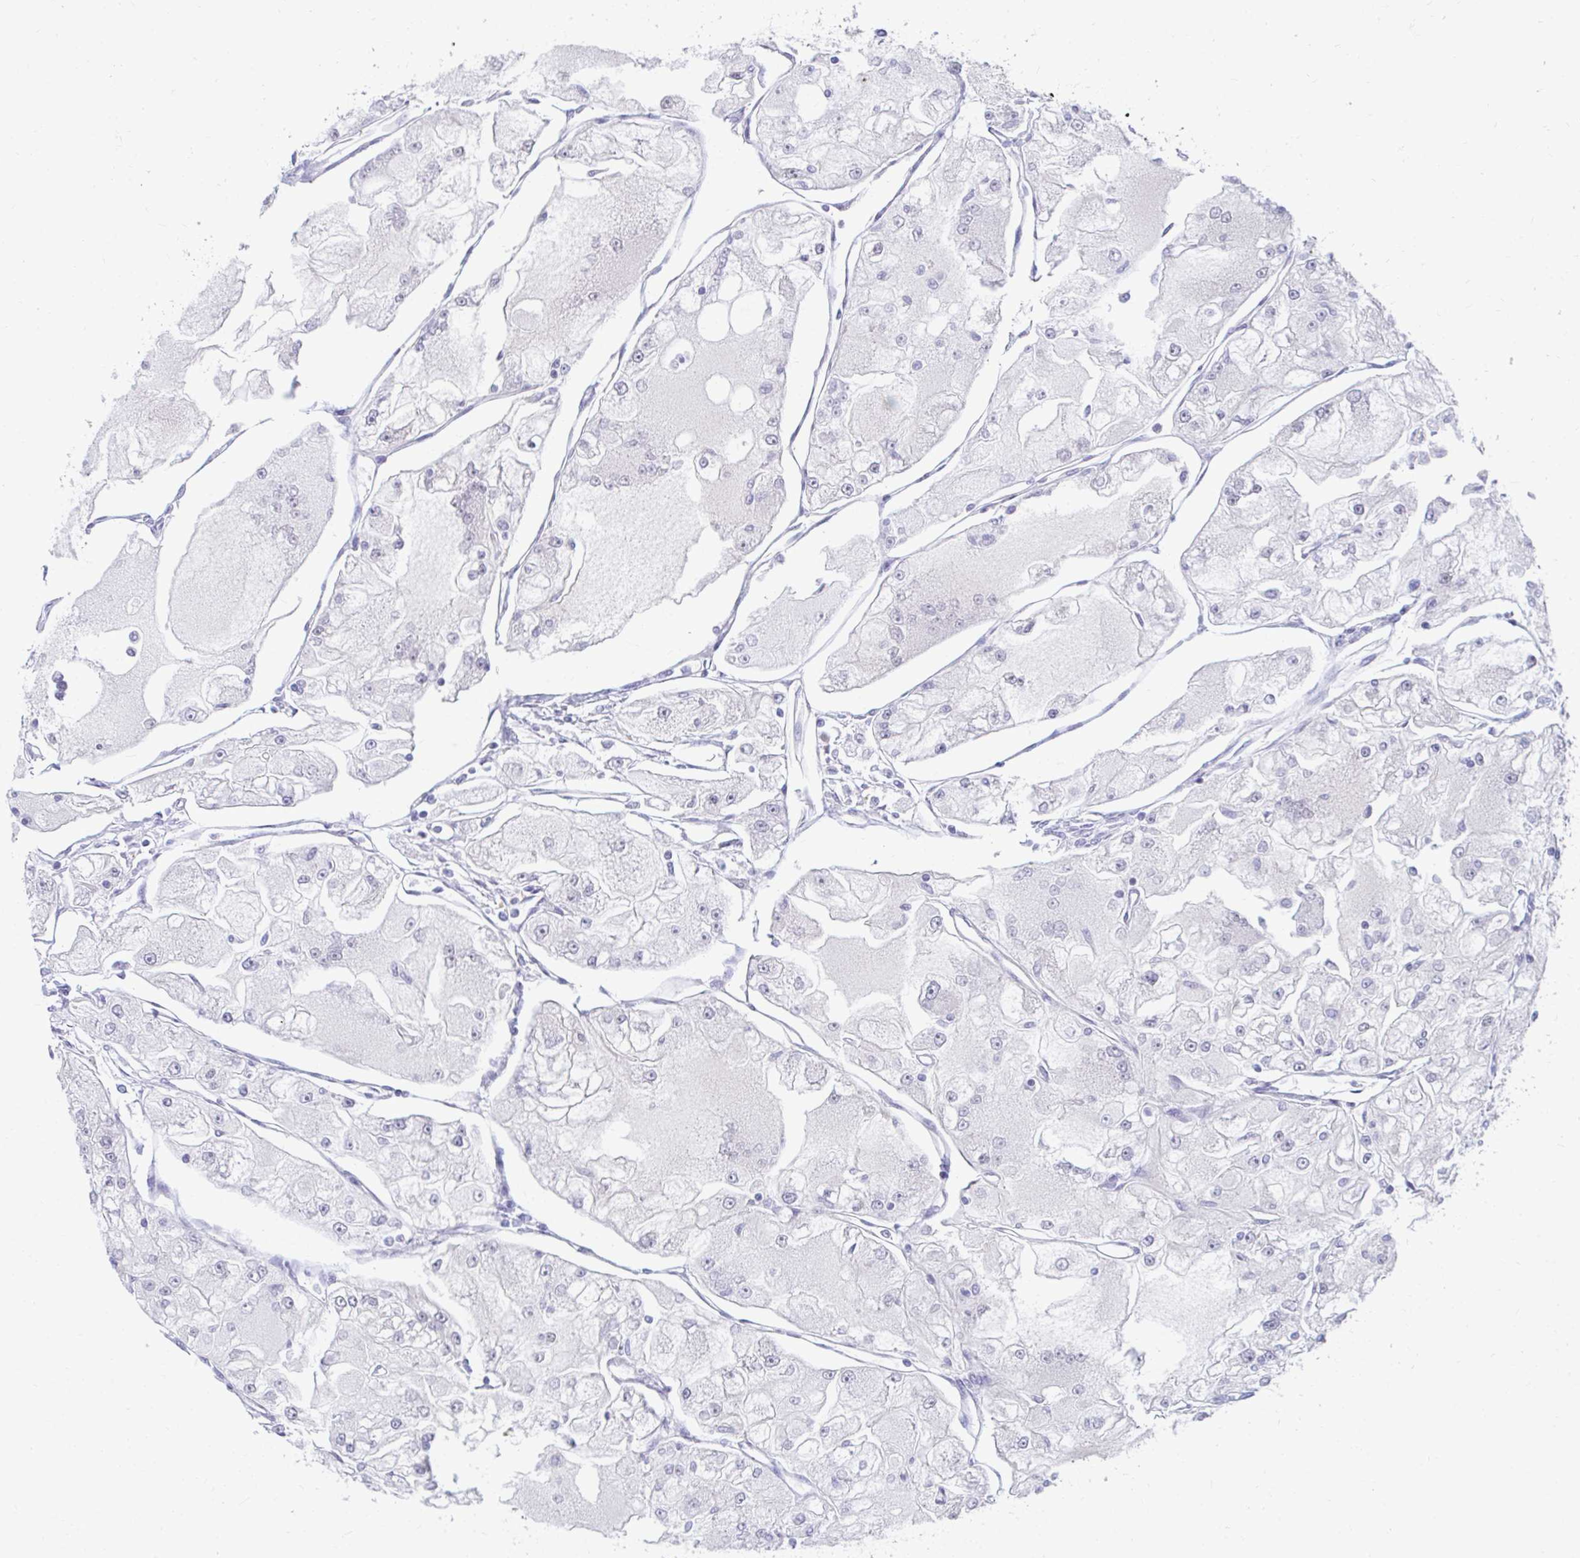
{"staining": {"intensity": "negative", "quantity": "none", "location": "none"}, "tissue": "renal cancer", "cell_type": "Tumor cells", "image_type": "cancer", "snomed": [{"axis": "morphology", "description": "Adenocarcinoma, NOS"}, {"axis": "topography", "description": "Kidney"}], "caption": "A micrograph of renal adenocarcinoma stained for a protein displays no brown staining in tumor cells.", "gene": "CSE1L", "patient": {"sex": "female", "age": 72}}